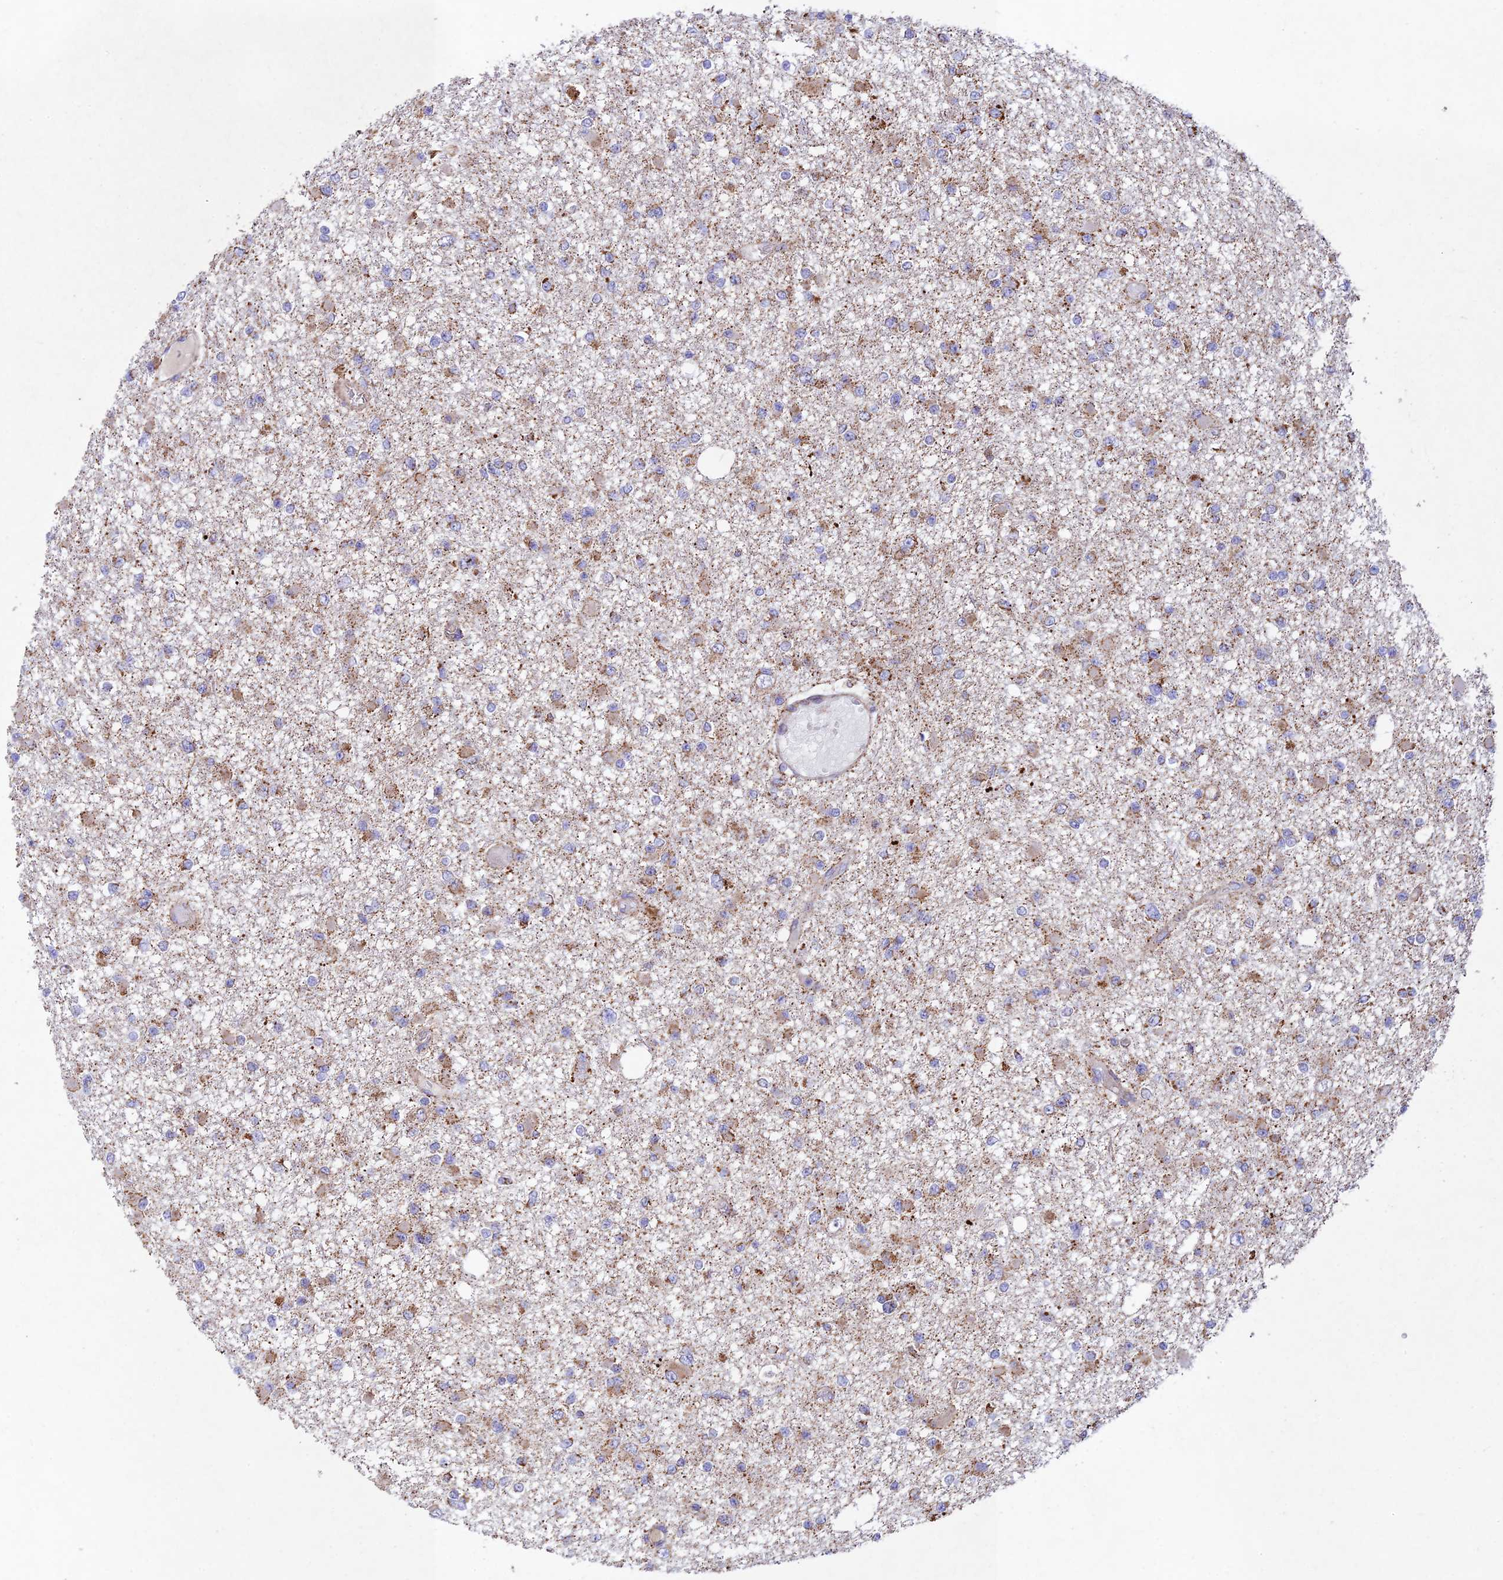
{"staining": {"intensity": "moderate", "quantity": "<25%", "location": "cytoplasmic/membranous"}, "tissue": "glioma", "cell_type": "Tumor cells", "image_type": "cancer", "snomed": [{"axis": "morphology", "description": "Glioma, malignant, Low grade"}, {"axis": "topography", "description": "Brain"}], "caption": "Moderate cytoplasmic/membranous staining for a protein is present in approximately <25% of tumor cells of malignant low-grade glioma using immunohistochemistry.", "gene": "KHDC3L", "patient": {"sex": "female", "age": 22}}